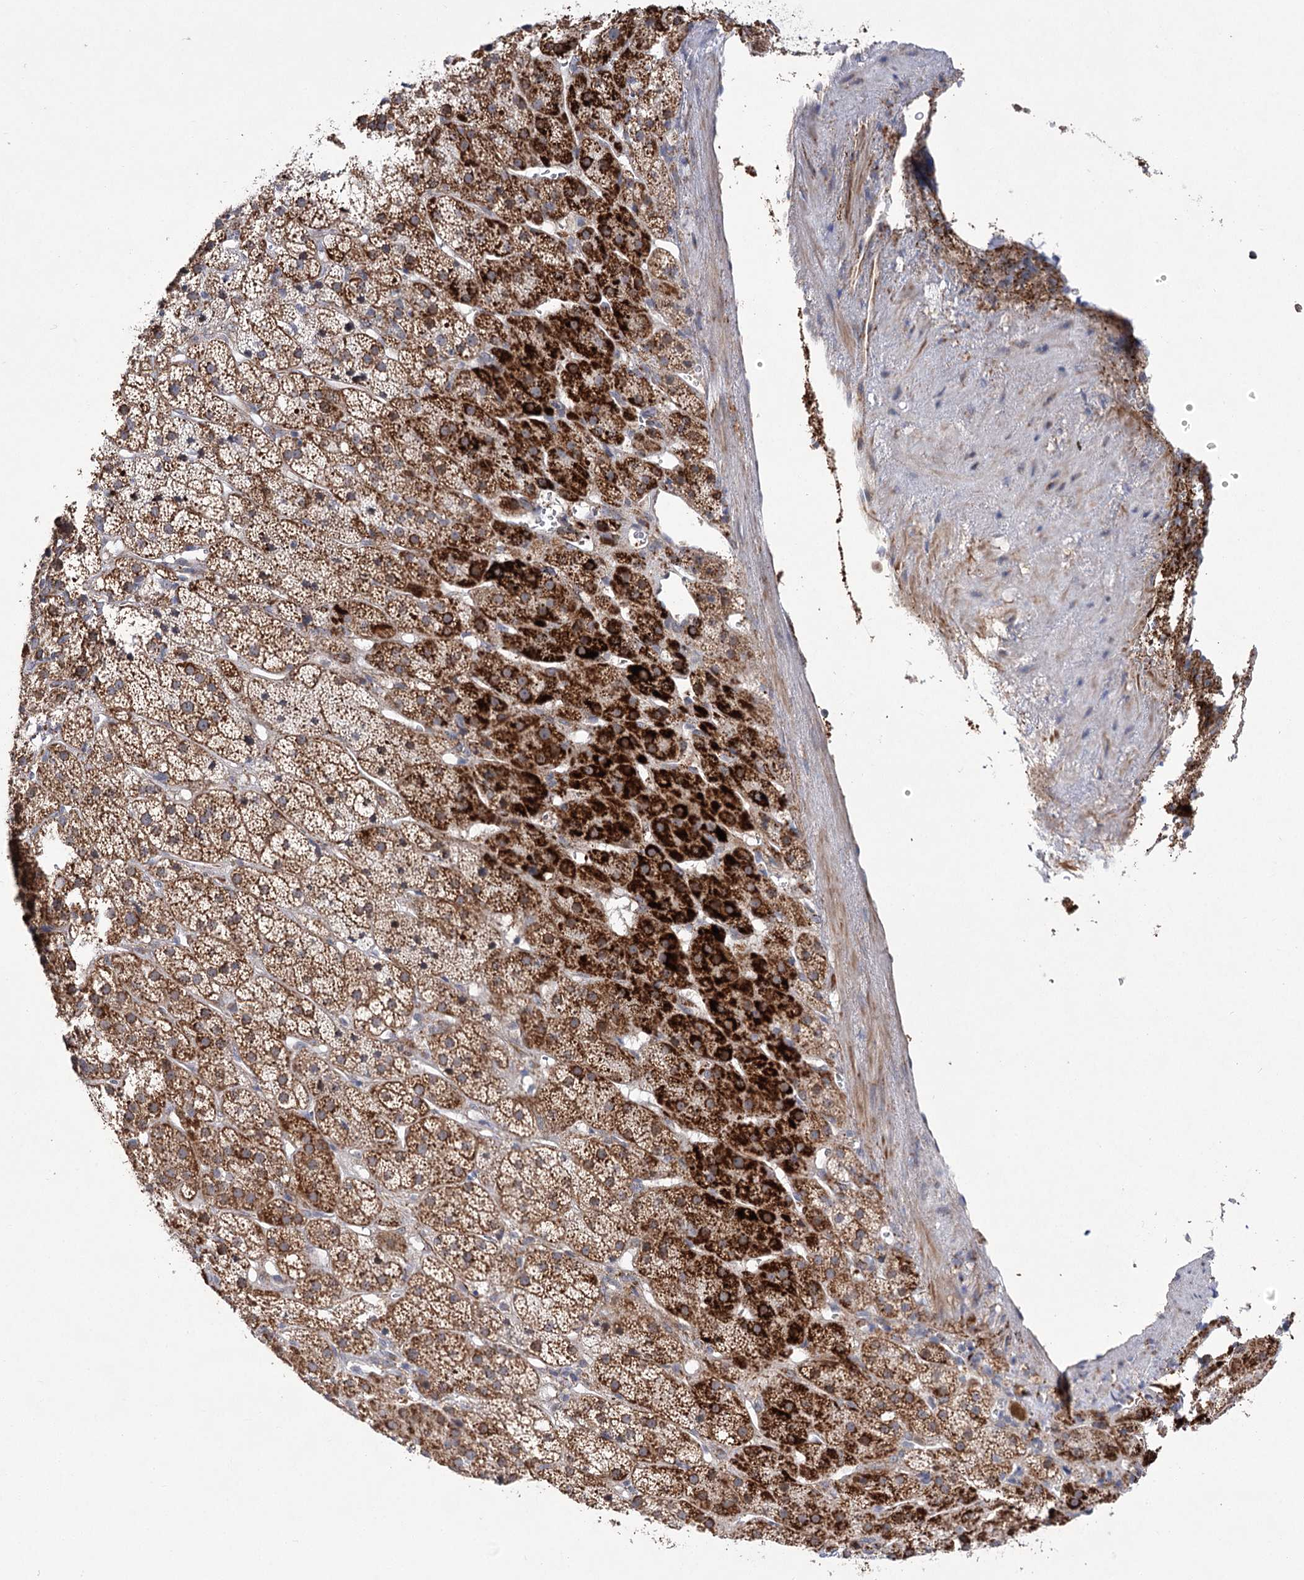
{"staining": {"intensity": "strong", "quantity": "25%-75%", "location": "cytoplasmic/membranous"}, "tissue": "adrenal gland", "cell_type": "Glandular cells", "image_type": "normal", "snomed": [{"axis": "morphology", "description": "Normal tissue, NOS"}, {"axis": "topography", "description": "Adrenal gland"}], "caption": "A brown stain labels strong cytoplasmic/membranous staining of a protein in glandular cells of normal adrenal gland. The staining is performed using DAB brown chromogen to label protein expression. The nuclei are counter-stained blue using hematoxylin.", "gene": "ECHDC3", "patient": {"sex": "female", "age": 57}}